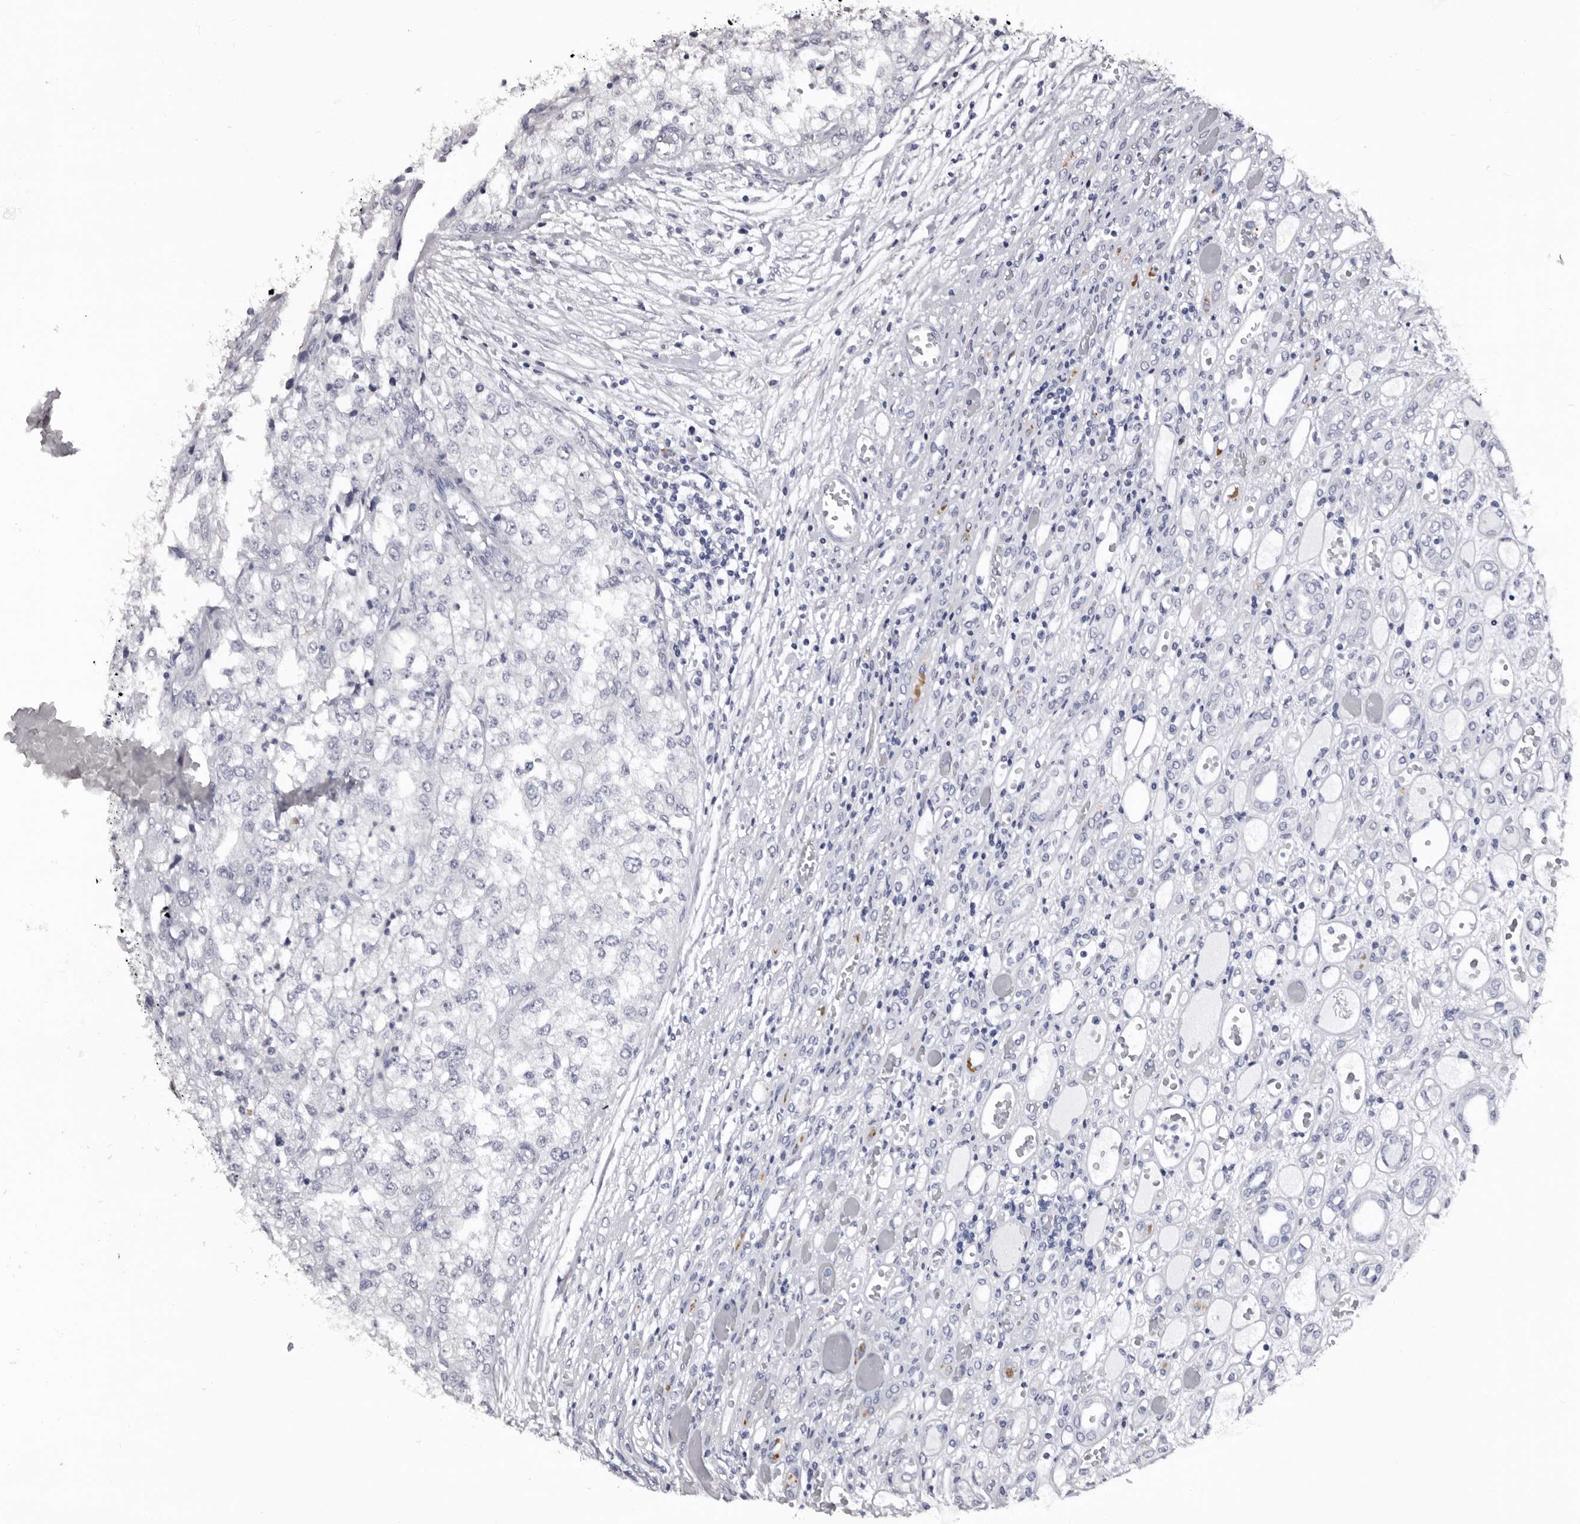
{"staining": {"intensity": "negative", "quantity": "none", "location": "none"}, "tissue": "renal cancer", "cell_type": "Tumor cells", "image_type": "cancer", "snomed": [{"axis": "morphology", "description": "Adenocarcinoma, NOS"}, {"axis": "topography", "description": "Kidney"}], "caption": "Tumor cells show no significant expression in renal cancer (adenocarcinoma).", "gene": "SLC10A4", "patient": {"sex": "female", "age": 54}}